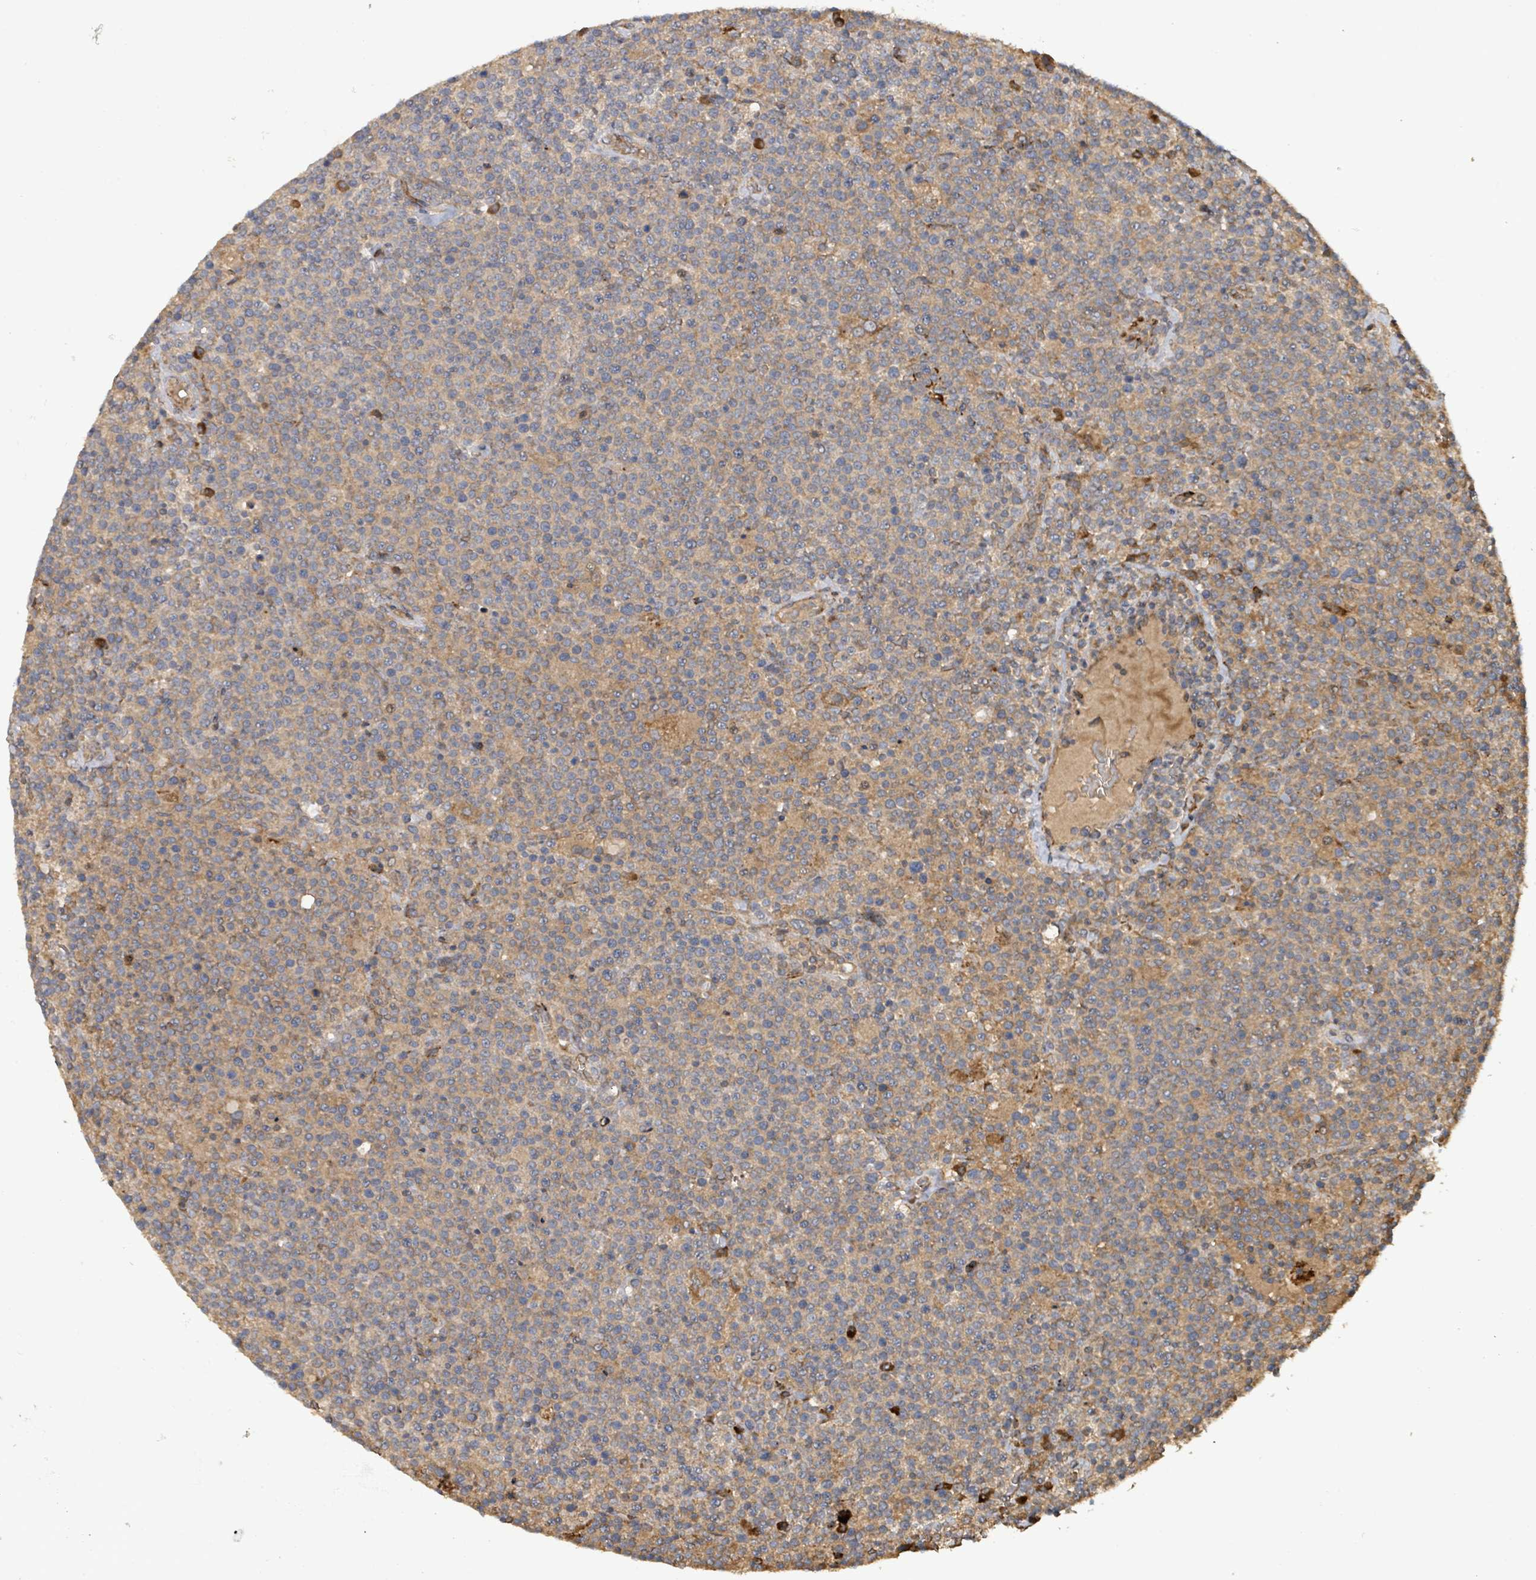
{"staining": {"intensity": "weak", "quantity": ">75%", "location": "cytoplasmic/membranous"}, "tissue": "lymphoma", "cell_type": "Tumor cells", "image_type": "cancer", "snomed": [{"axis": "morphology", "description": "Malignant lymphoma, non-Hodgkin's type, High grade"}, {"axis": "topography", "description": "Lymph node"}], "caption": "The histopathology image displays immunohistochemical staining of lymphoma. There is weak cytoplasmic/membranous expression is seen in about >75% of tumor cells.", "gene": "STARD4", "patient": {"sex": "male", "age": 61}}